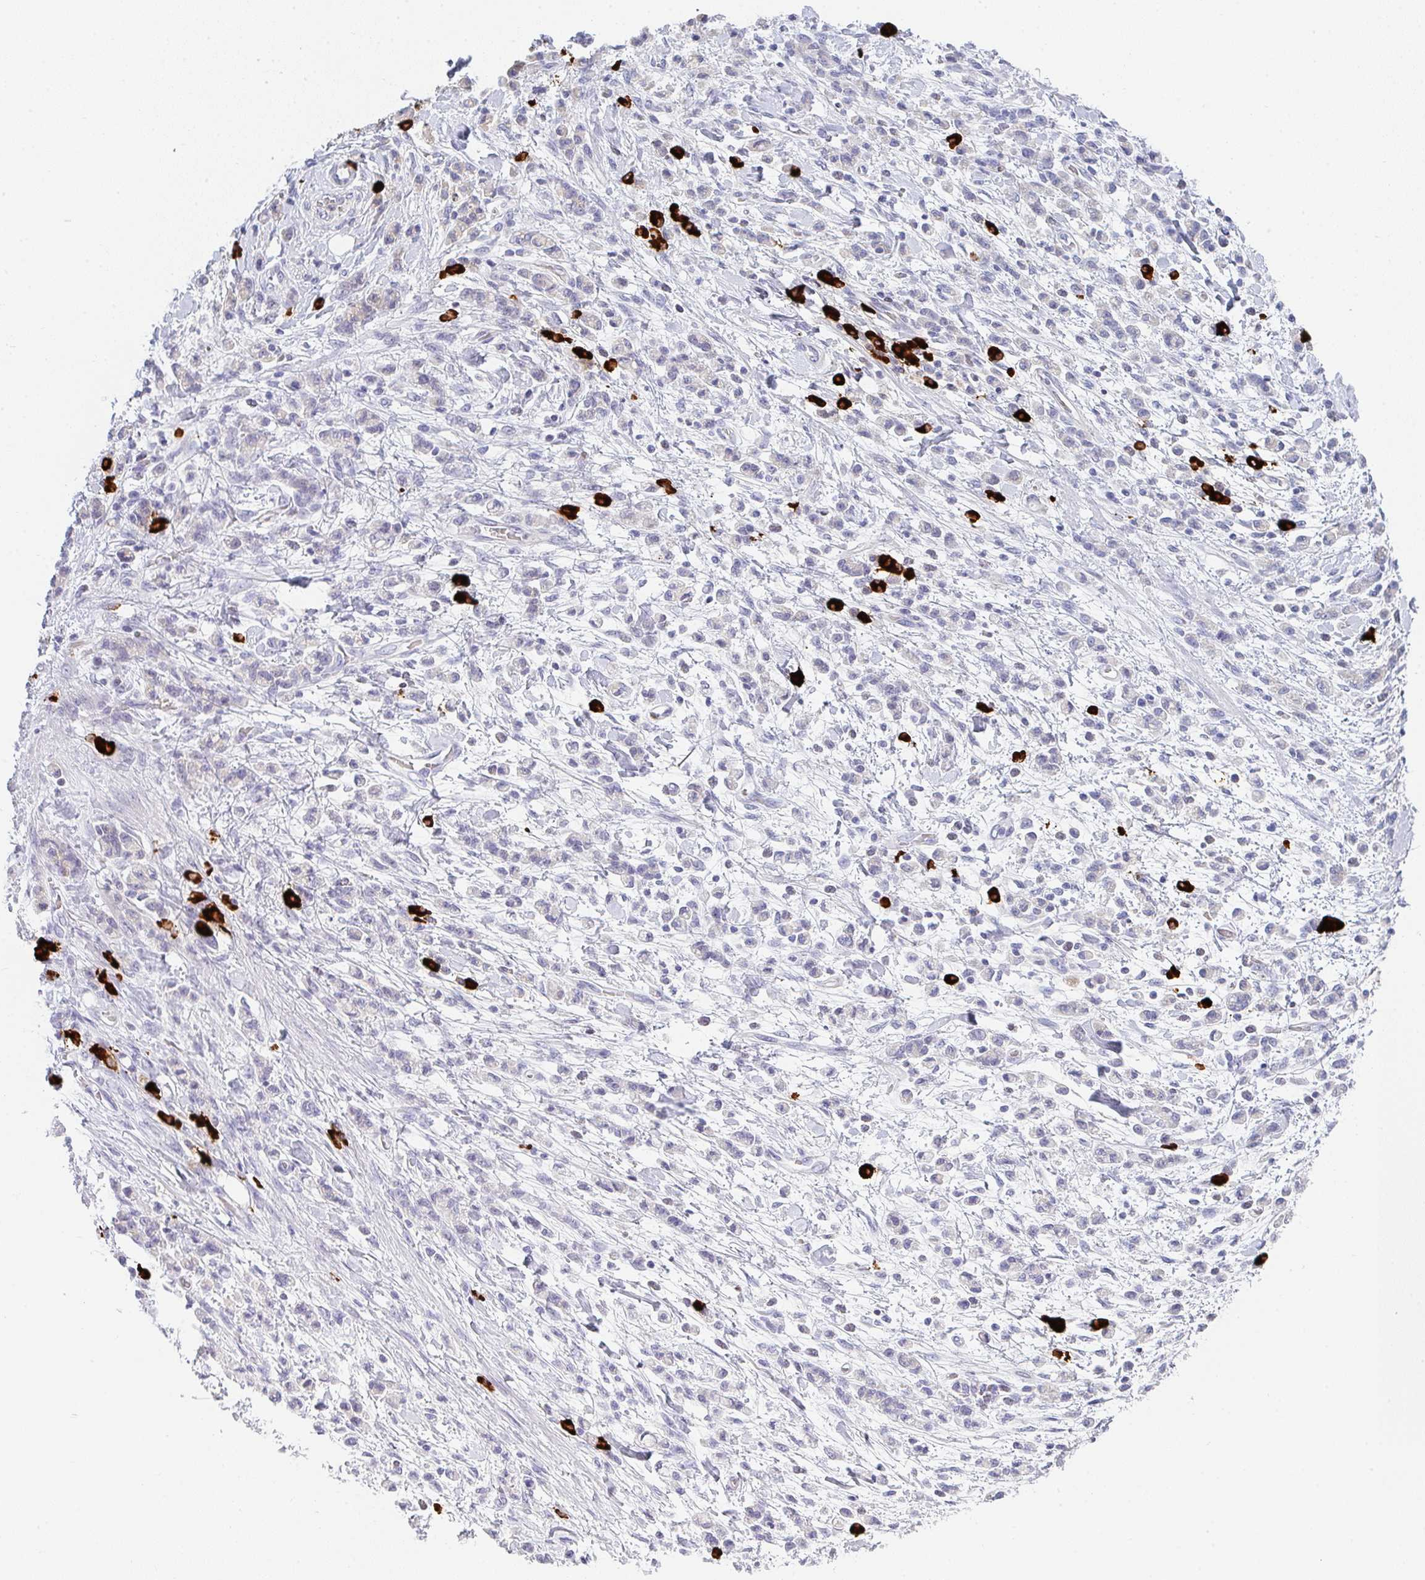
{"staining": {"intensity": "negative", "quantity": "none", "location": "none"}, "tissue": "stomach cancer", "cell_type": "Tumor cells", "image_type": "cancer", "snomed": [{"axis": "morphology", "description": "Adenocarcinoma, NOS"}, {"axis": "topography", "description": "Stomach"}], "caption": "The micrograph shows no significant positivity in tumor cells of stomach cancer. The staining is performed using DAB (3,3'-diaminobenzidine) brown chromogen with nuclei counter-stained in using hematoxylin.", "gene": "CACNA1S", "patient": {"sex": "male", "age": 76}}